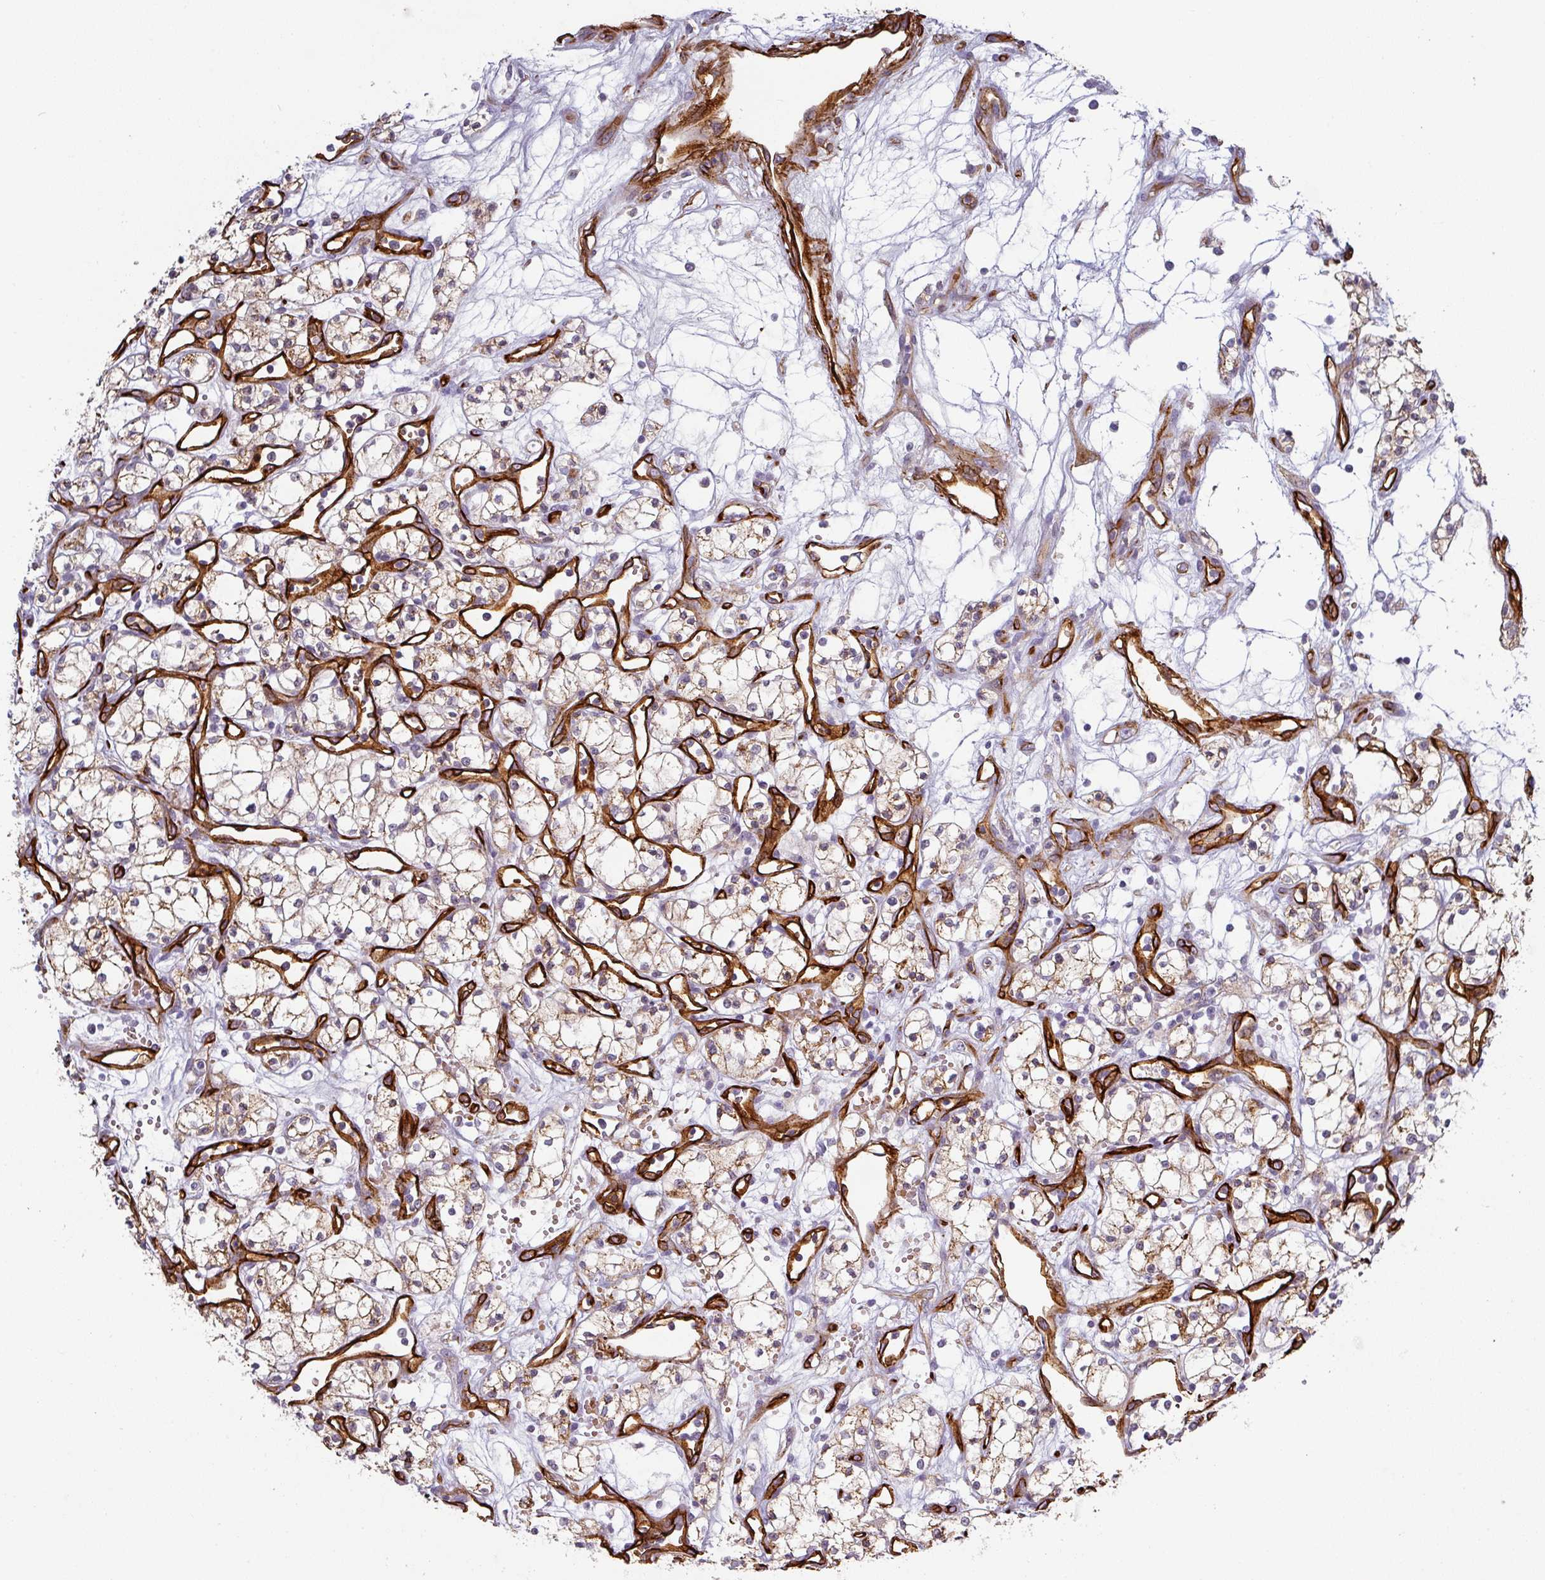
{"staining": {"intensity": "weak", "quantity": "25%-75%", "location": "cytoplasmic/membranous"}, "tissue": "renal cancer", "cell_type": "Tumor cells", "image_type": "cancer", "snomed": [{"axis": "morphology", "description": "Adenocarcinoma, NOS"}, {"axis": "topography", "description": "Kidney"}], "caption": "Protein staining shows weak cytoplasmic/membranous staining in approximately 25%-75% of tumor cells in renal cancer (adenocarcinoma).", "gene": "PRODH2", "patient": {"sex": "male", "age": 59}}